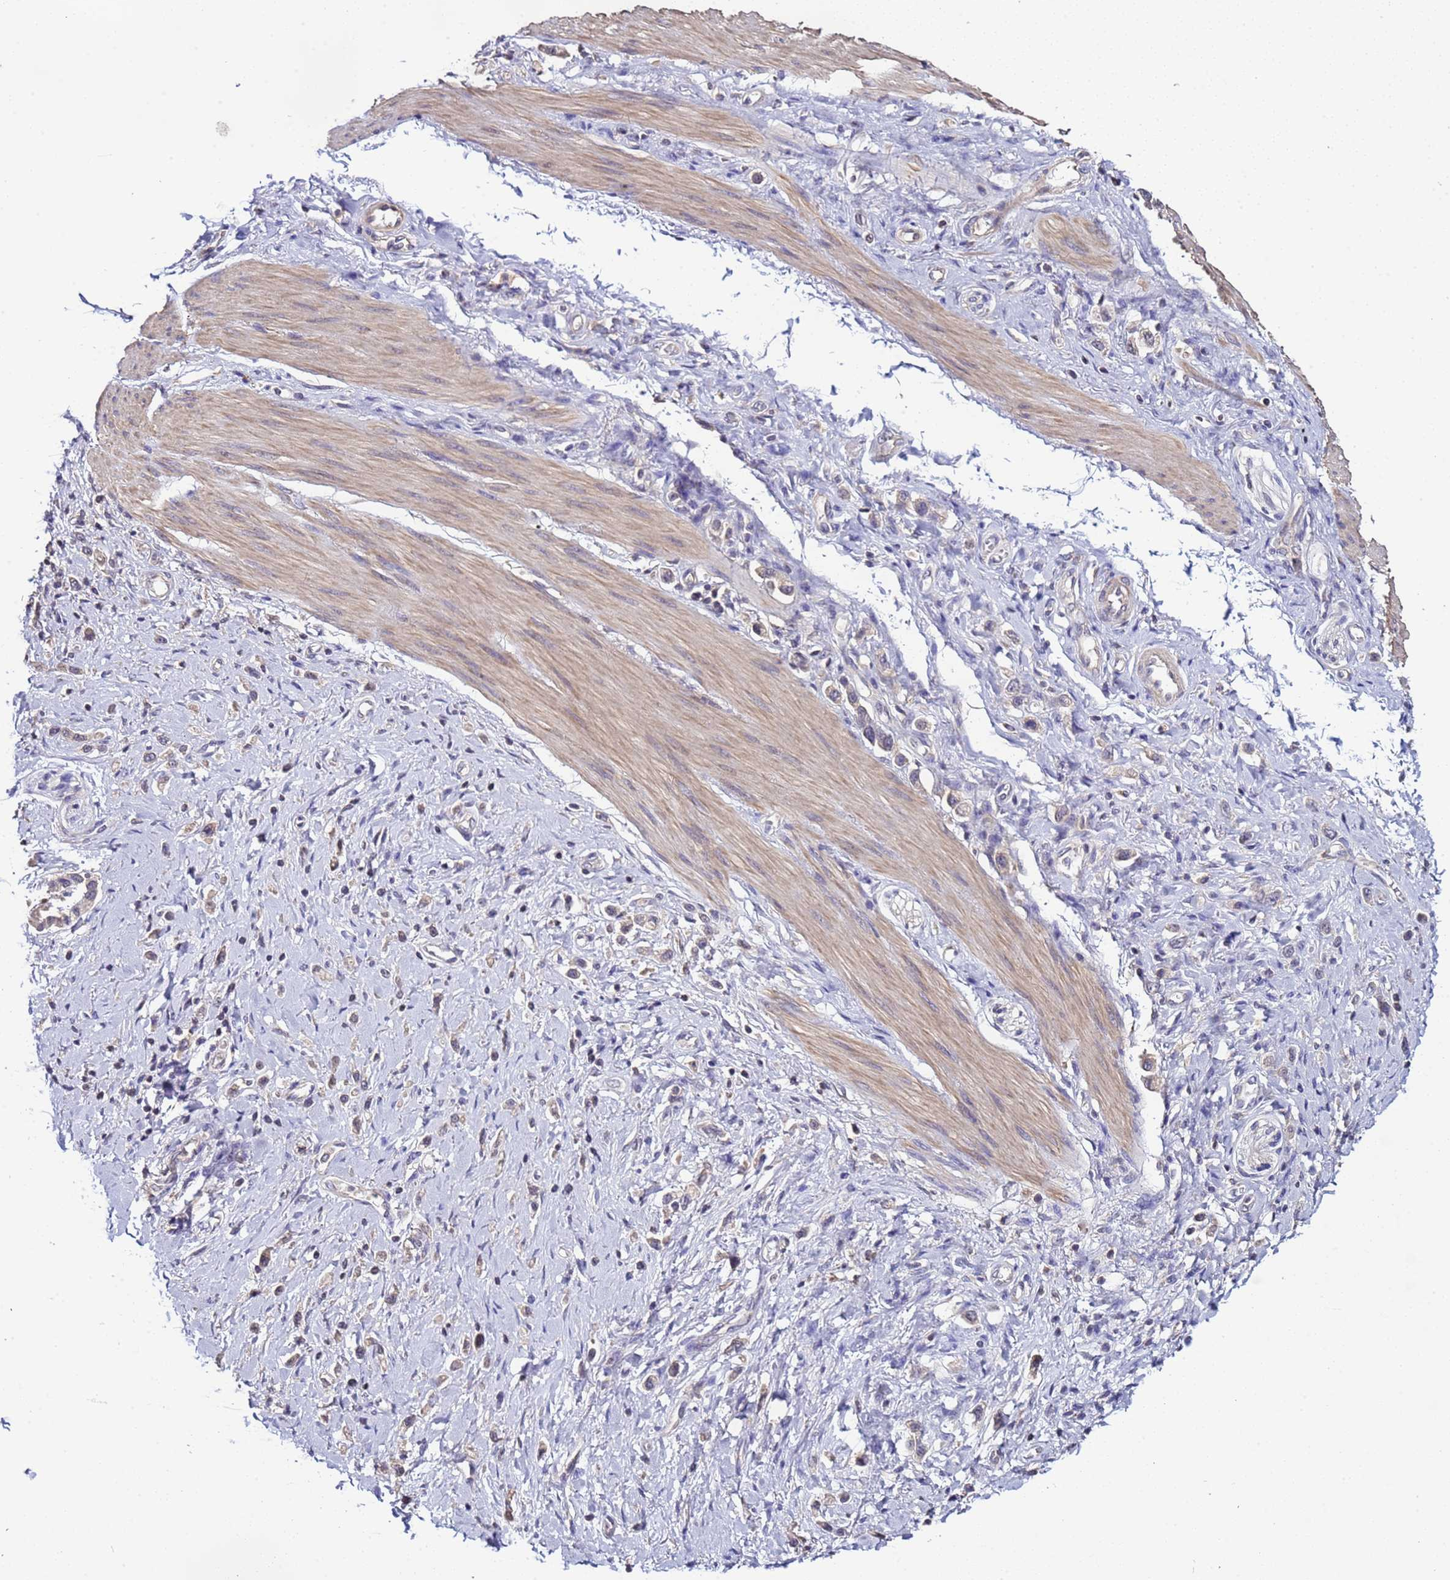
{"staining": {"intensity": "negative", "quantity": "none", "location": "none"}, "tissue": "stomach cancer", "cell_type": "Tumor cells", "image_type": "cancer", "snomed": [{"axis": "morphology", "description": "Adenocarcinoma, NOS"}, {"axis": "topography", "description": "Stomach"}], "caption": "Tumor cells show no significant protein positivity in stomach adenocarcinoma.", "gene": "ELMOD2", "patient": {"sex": "female", "age": 65}}